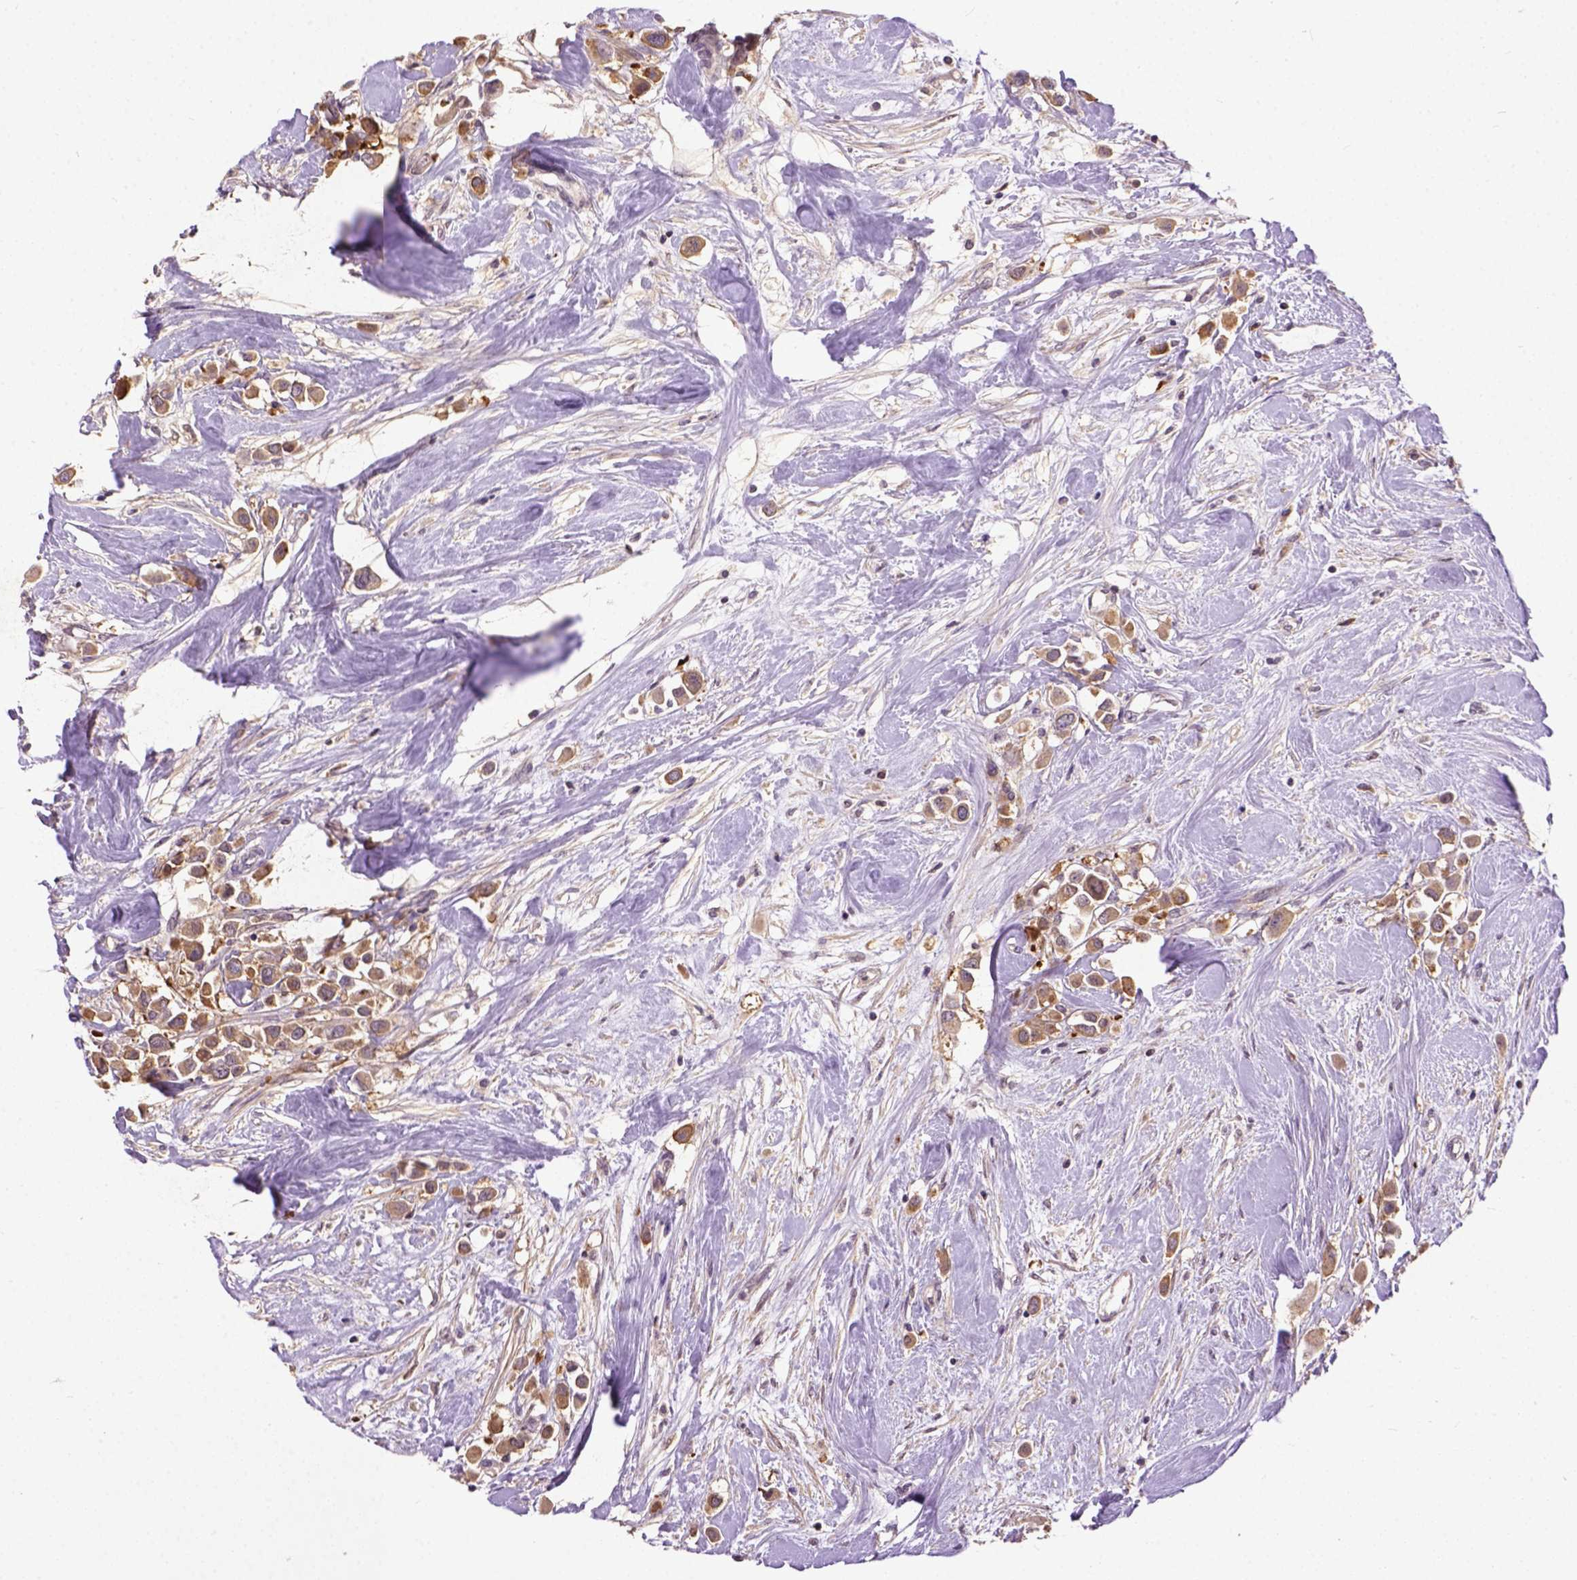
{"staining": {"intensity": "moderate", "quantity": ">75%", "location": "cytoplasmic/membranous"}, "tissue": "breast cancer", "cell_type": "Tumor cells", "image_type": "cancer", "snomed": [{"axis": "morphology", "description": "Duct carcinoma"}, {"axis": "topography", "description": "Breast"}], "caption": "Protein staining of breast infiltrating ductal carcinoma tissue reveals moderate cytoplasmic/membranous staining in approximately >75% of tumor cells.", "gene": "CPNE1", "patient": {"sex": "female", "age": 61}}